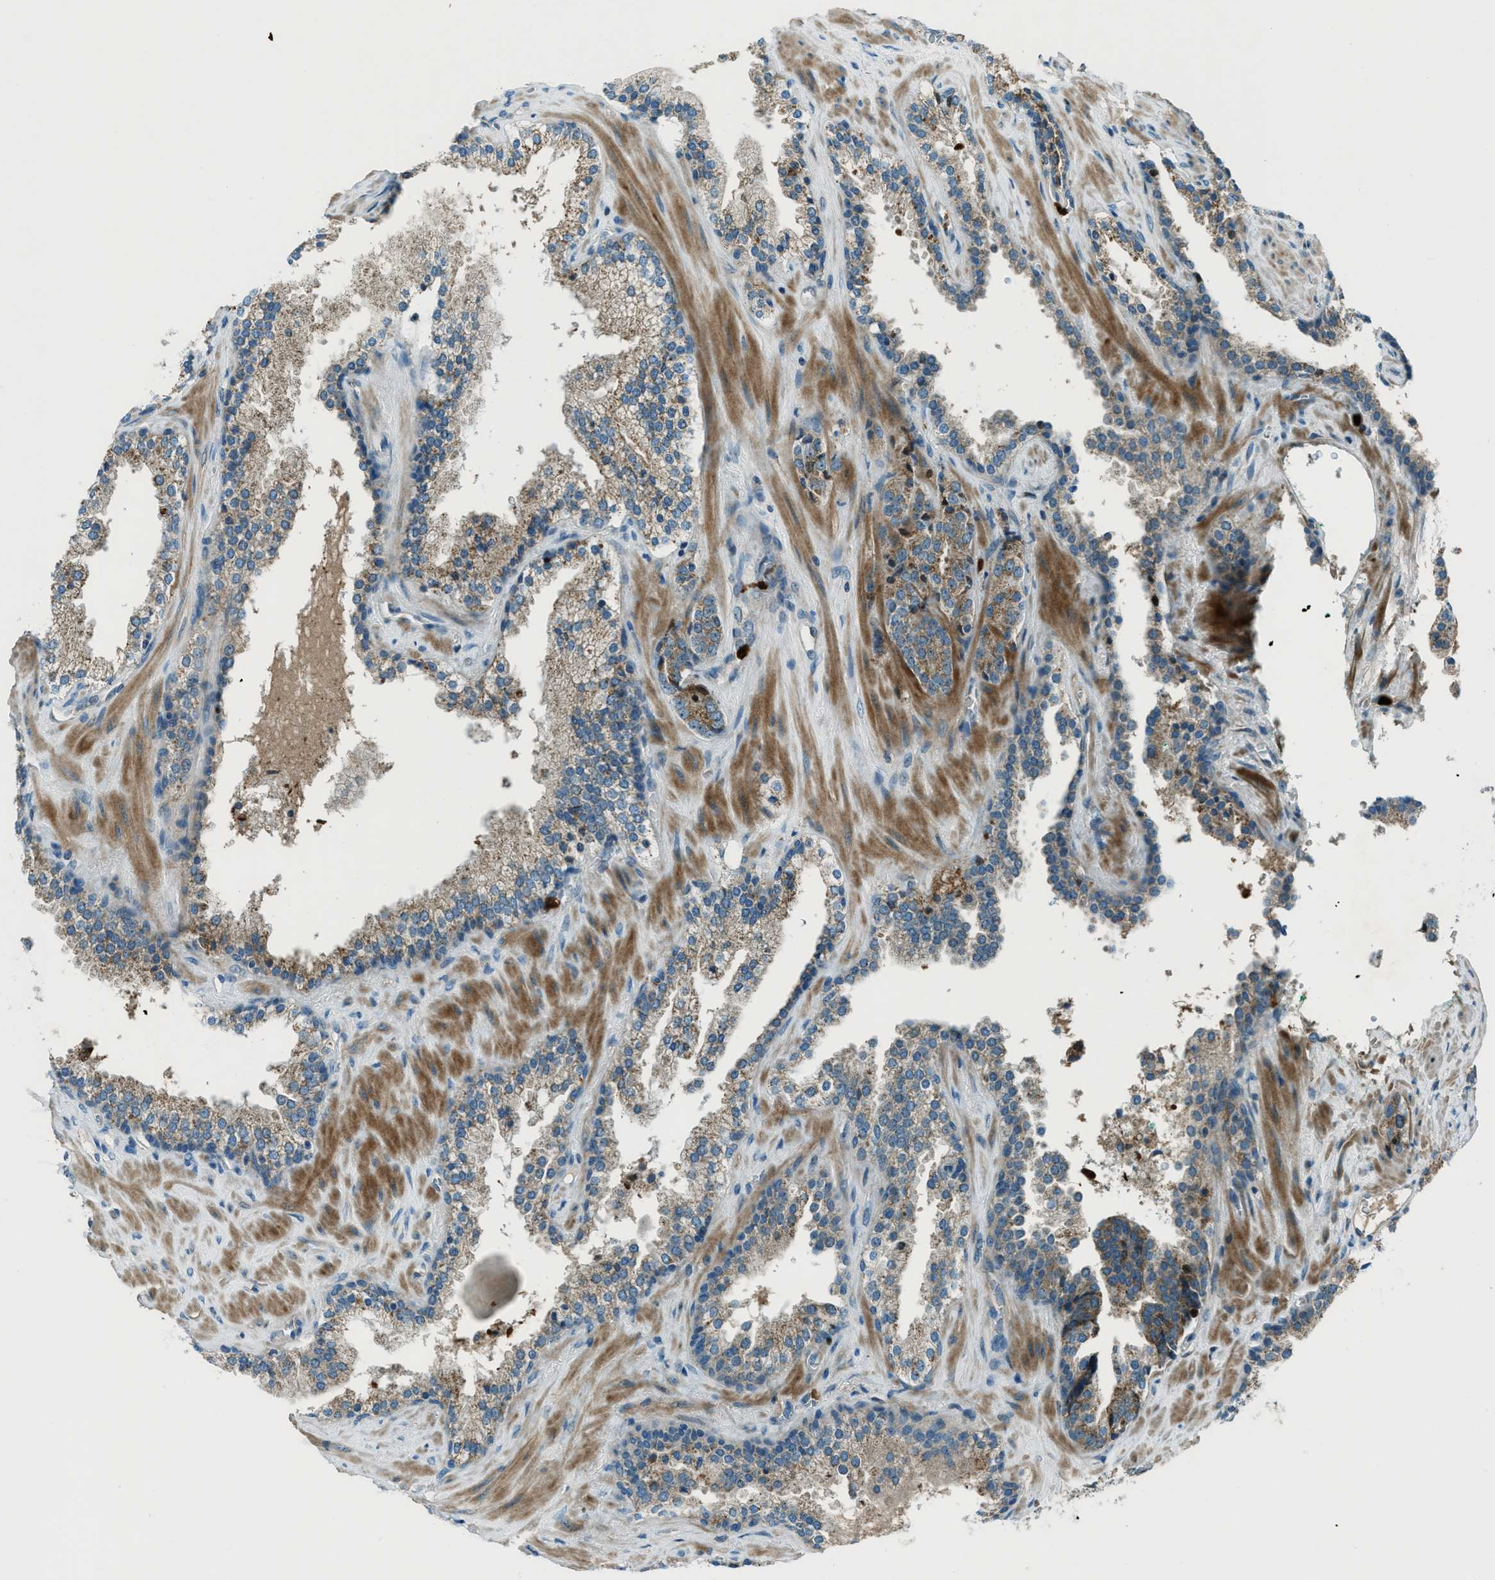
{"staining": {"intensity": "moderate", "quantity": ">75%", "location": "cytoplasmic/membranous"}, "tissue": "prostate cancer", "cell_type": "Tumor cells", "image_type": "cancer", "snomed": [{"axis": "morphology", "description": "Adenocarcinoma, High grade"}, {"axis": "topography", "description": "Prostate"}], "caption": "Immunohistochemistry (IHC) staining of prostate cancer (adenocarcinoma (high-grade)), which demonstrates medium levels of moderate cytoplasmic/membranous staining in approximately >75% of tumor cells indicating moderate cytoplasmic/membranous protein positivity. The staining was performed using DAB (brown) for protein detection and nuclei were counterstained in hematoxylin (blue).", "gene": "FAR1", "patient": {"sex": "male", "age": 71}}